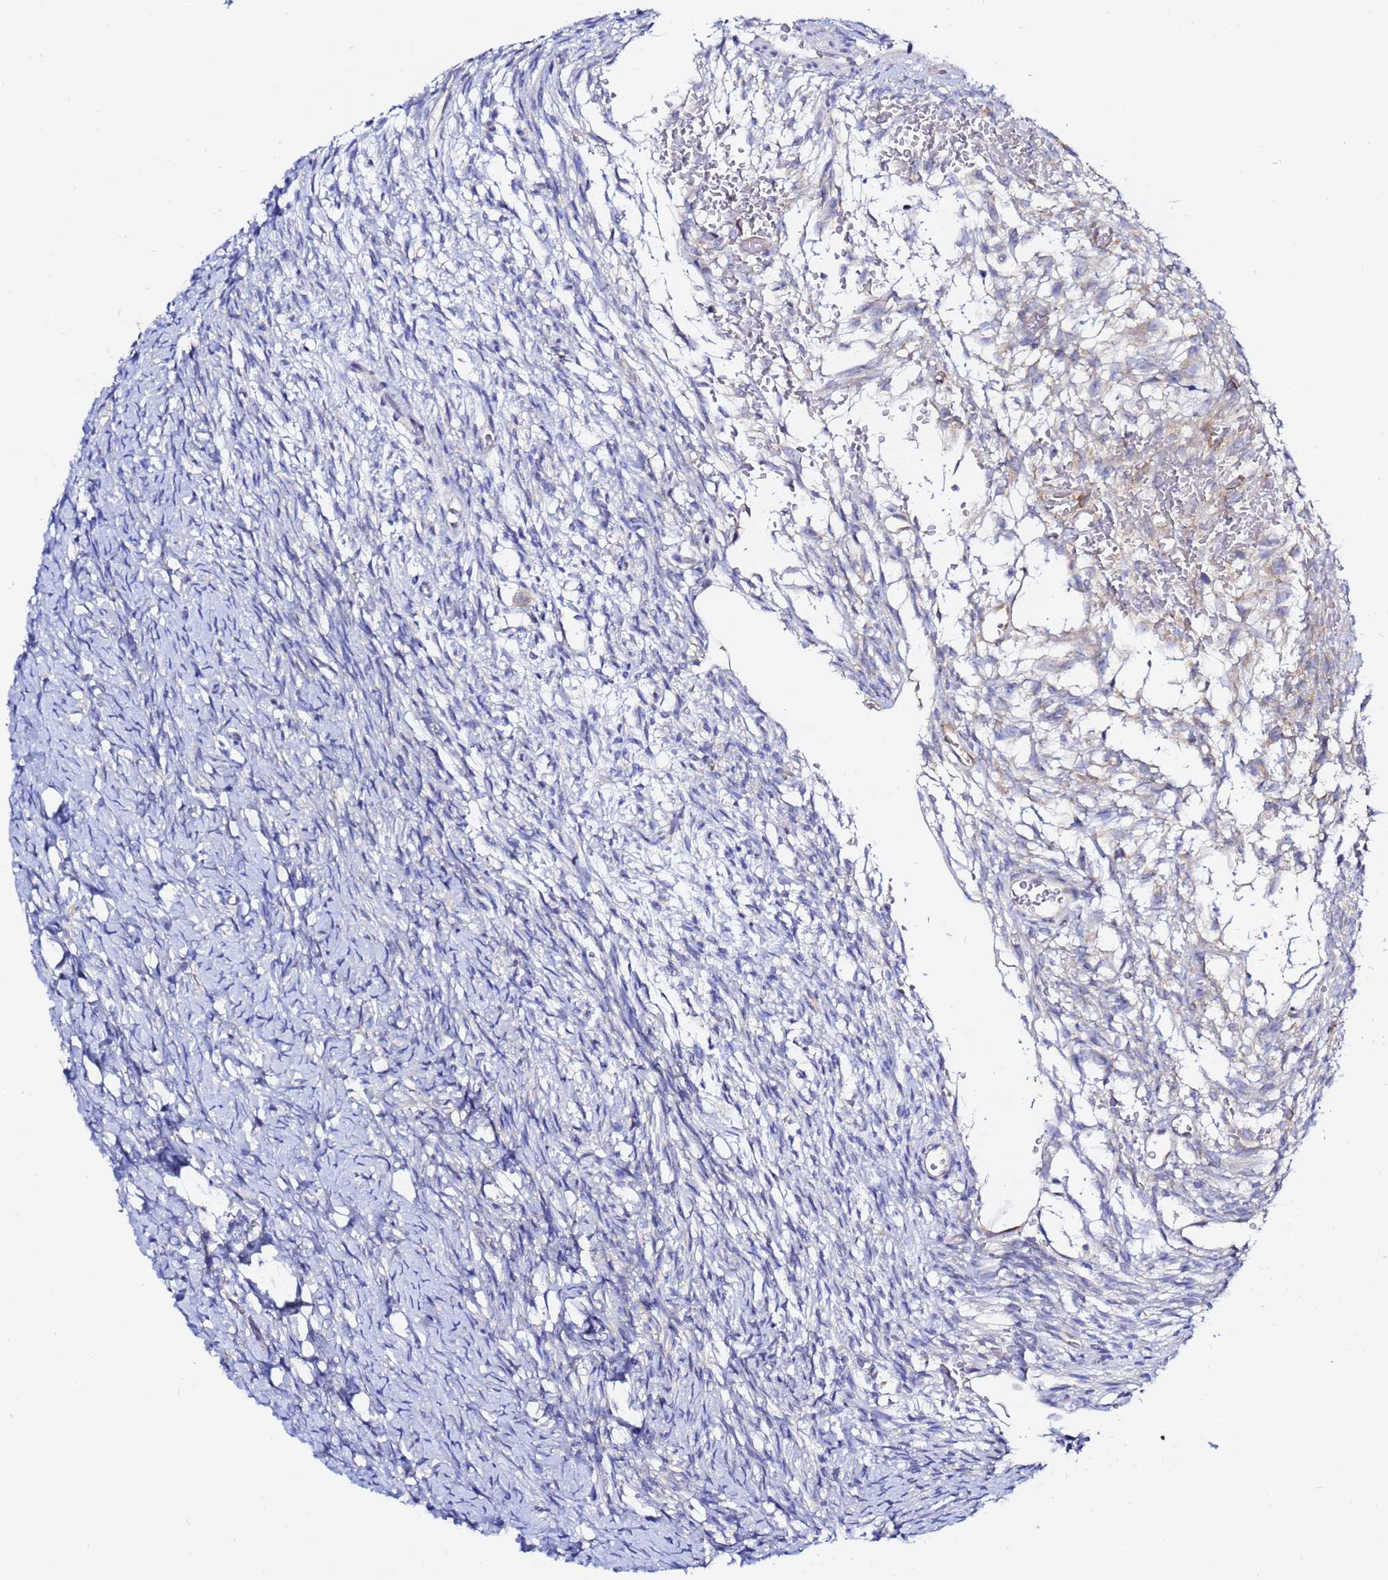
{"staining": {"intensity": "weak", "quantity": ">75%", "location": "cytoplasmic/membranous"}, "tissue": "ovary", "cell_type": "Follicle cells", "image_type": "normal", "snomed": [{"axis": "morphology", "description": "Normal tissue, NOS"}, {"axis": "topography", "description": "Ovary"}], "caption": "Protein staining shows weak cytoplasmic/membranous staining in about >75% of follicle cells in unremarkable ovary. (IHC, brightfield microscopy, high magnification).", "gene": "LENG1", "patient": {"sex": "female", "age": 39}}